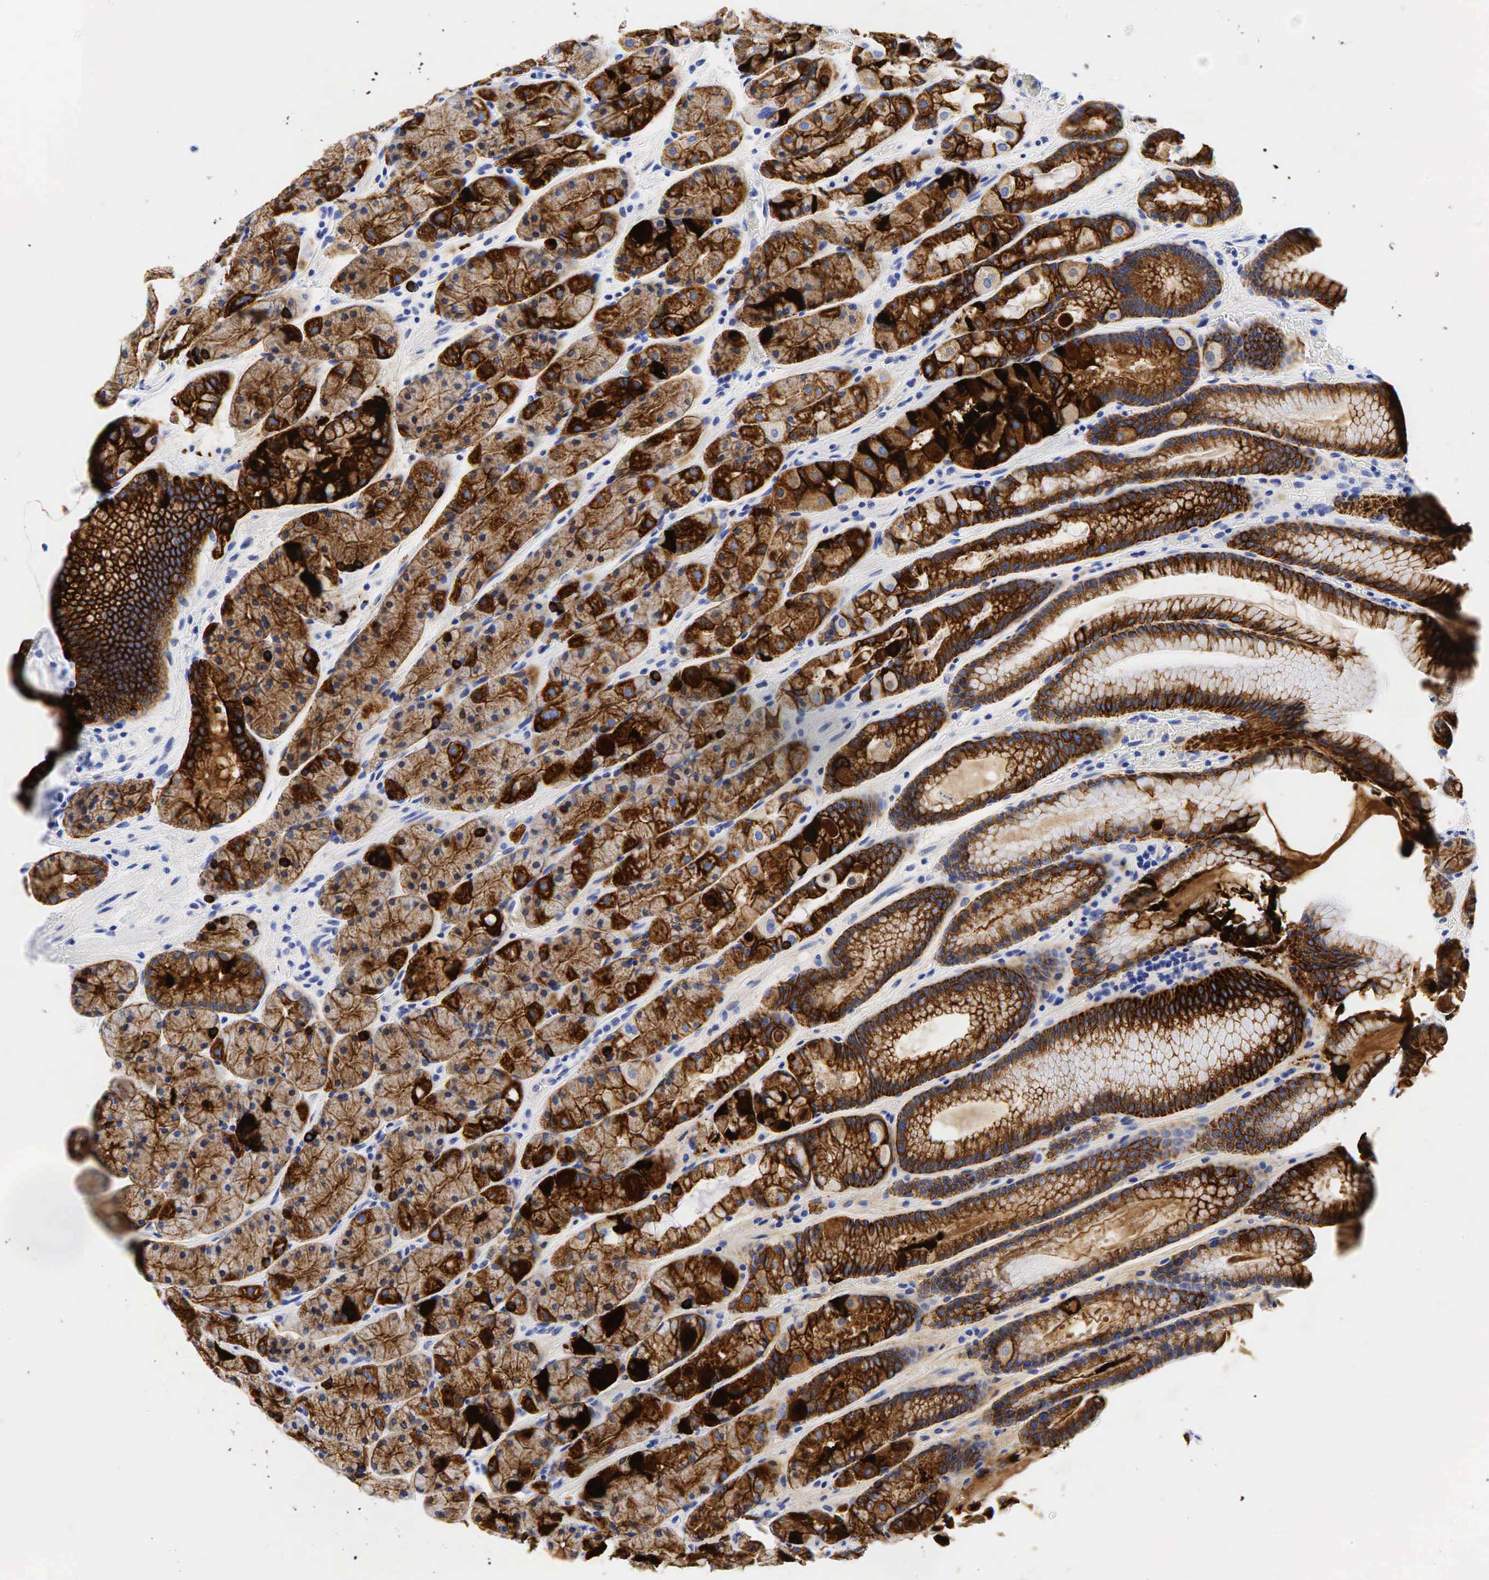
{"staining": {"intensity": "strong", "quantity": ">75%", "location": "cytoplasmic/membranous"}, "tissue": "stomach", "cell_type": "Glandular cells", "image_type": "normal", "snomed": [{"axis": "morphology", "description": "Normal tissue, NOS"}, {"axis": "topography", "description": "Stomach, upper"}], "caption": "Immunohistochemical staining of benign human stomach reveals strong cytoplasmic/membranous protein expression in about >75% of glandular cells.", "gene": "KRT18", "patient": {"sex": "male", "age": 72}}